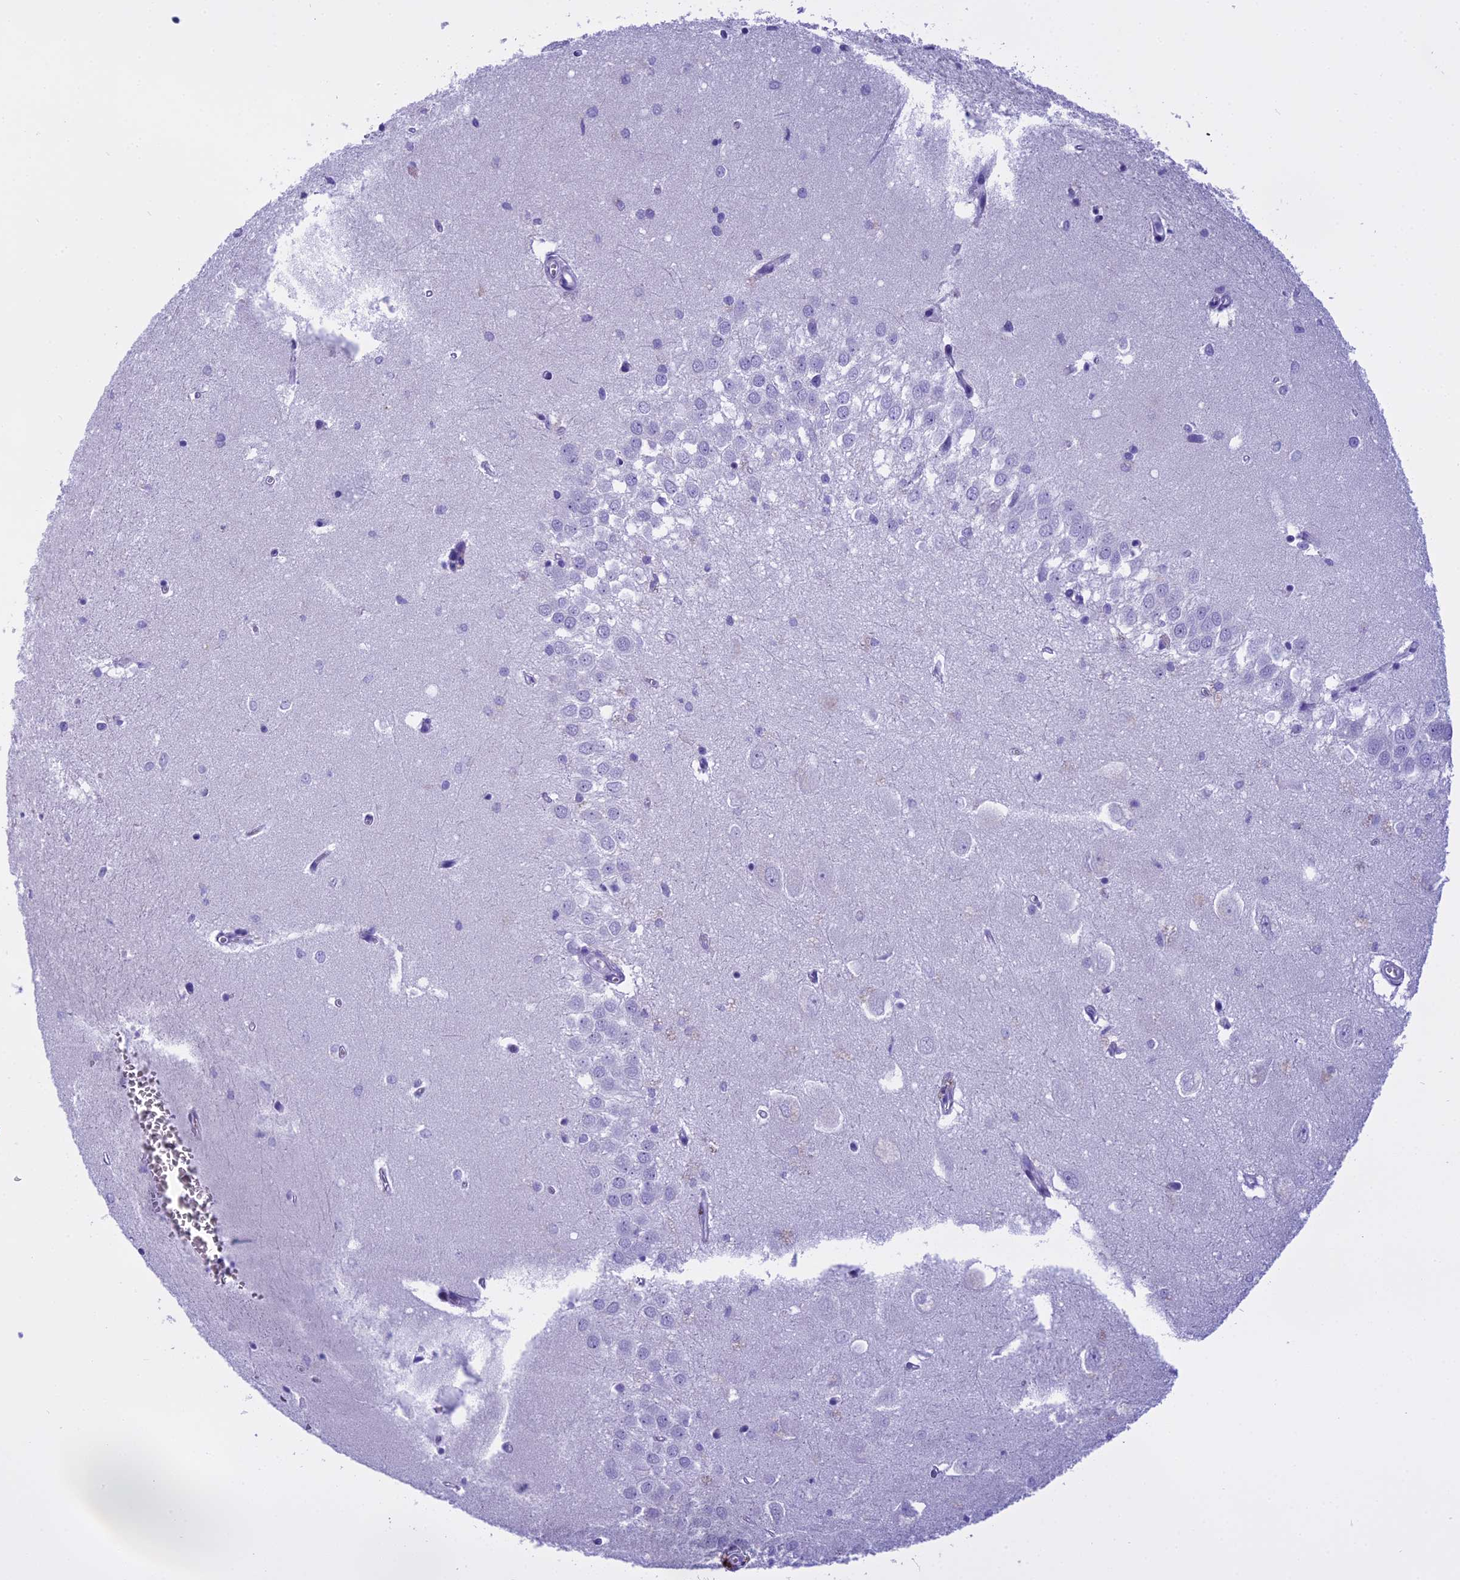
{"staining": {"intensity": "negative", "quantity": "none", "location": "none"}, "tissue": "hippocampus", "cell_type": "Glial cells", "image_type": "normal", "snomed": [{"axis": "morphology", "description": "Normal tissue, NOS"}, {"axis": "topography", "description": "Hippocampus"}], "caption": "Protein analysis of benign hippocampus shows no significant expression in glial cells.", "gene": "KCTD14", "patient": {"sex": "female", "age": 64}}